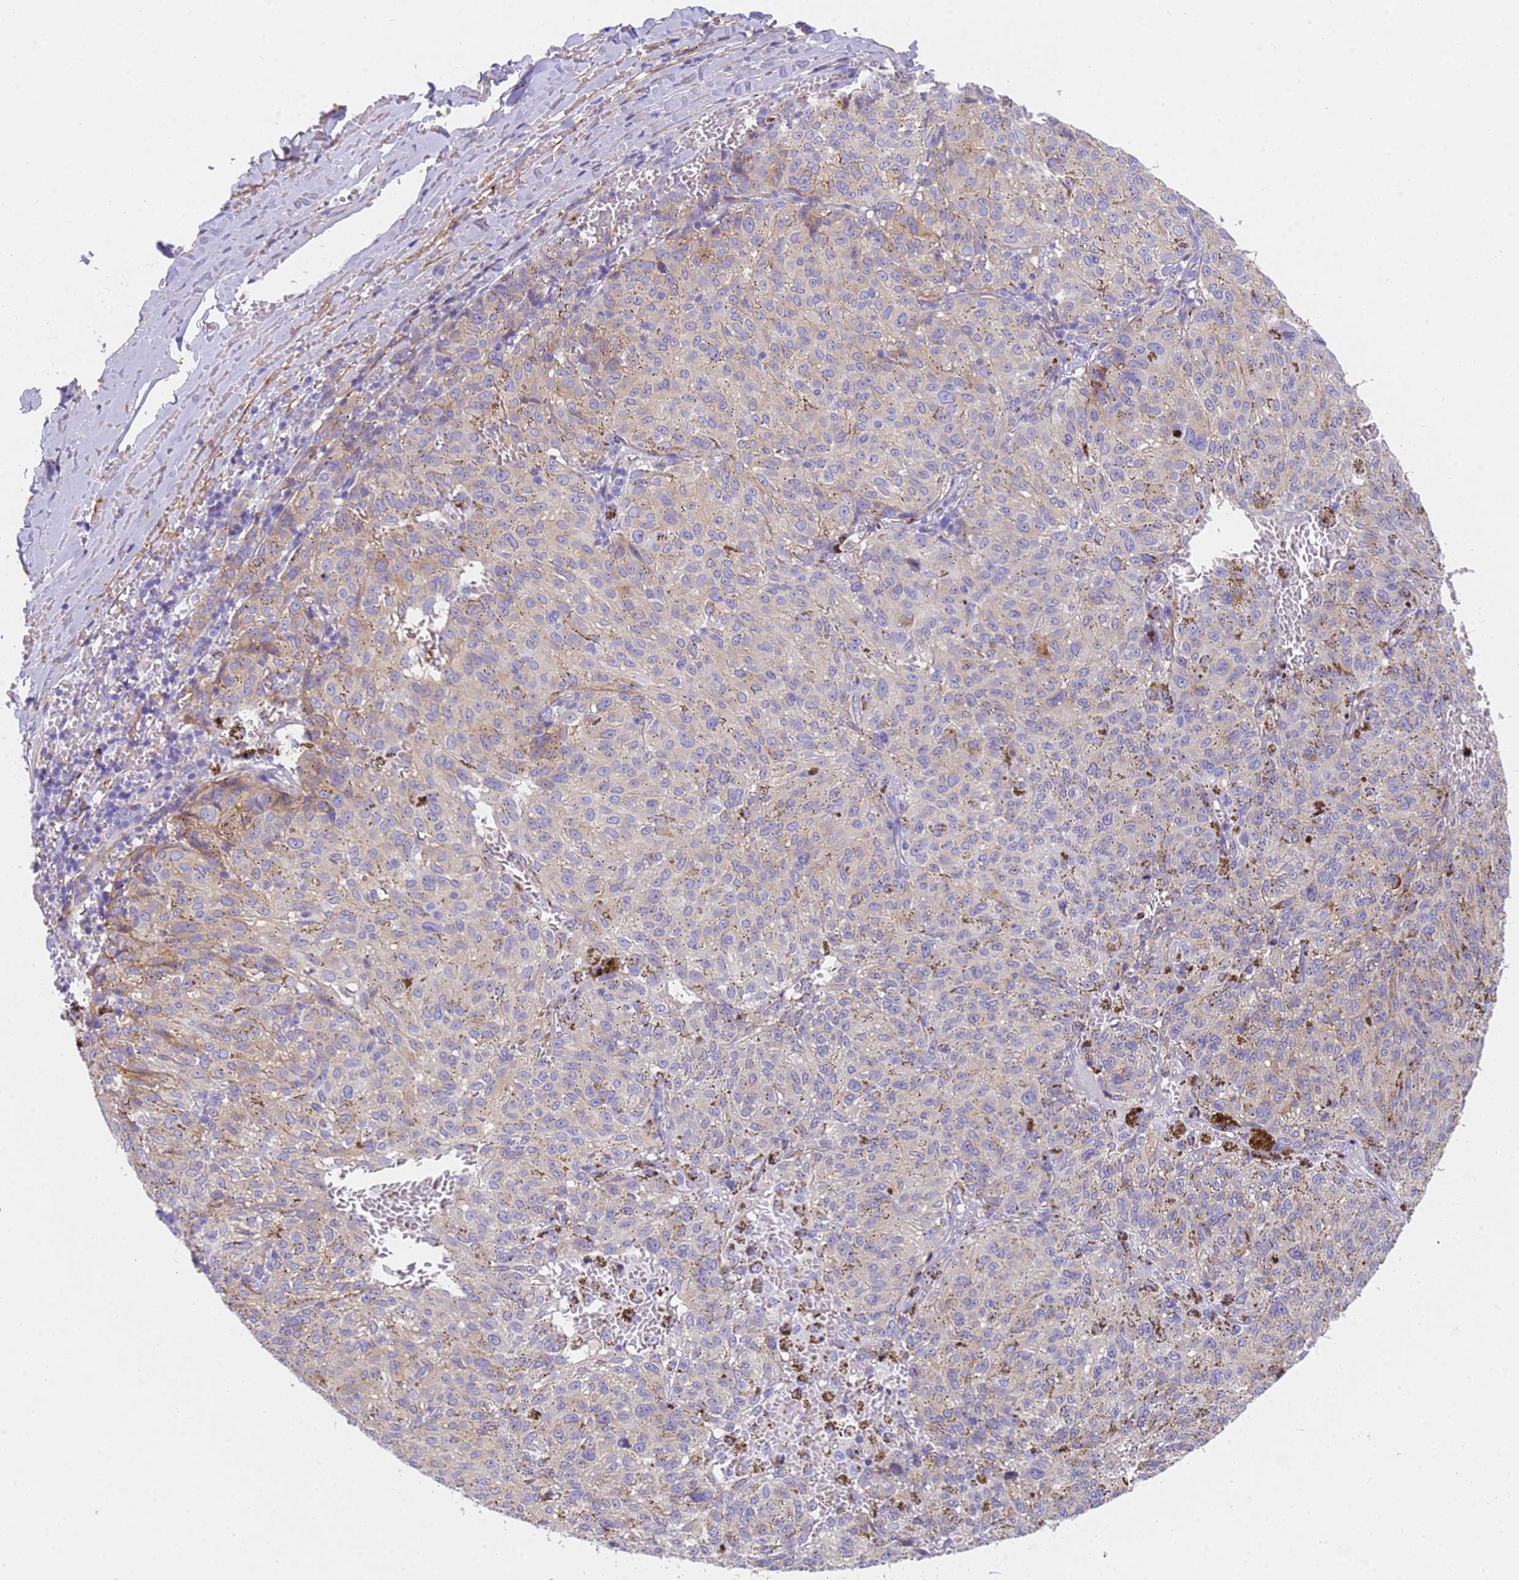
{"staining": {"intensity": "weak", "quantity": "<25%", "location": "cytoplasmic/membranous"}, "tissue": "melanoma", "cell_type": "Tumor cells", "image_type": "cancer", "snomed": [{"axis": "morphology", "description": "Malignant melanoma, NOS"}, {"axis": "topography", "description": "Skin"}], "caption": "An image of human melanoma is negative for staining in tumor cells.", "gene": "MVB12A", "patient": {"sex": "female", "age": 72}}